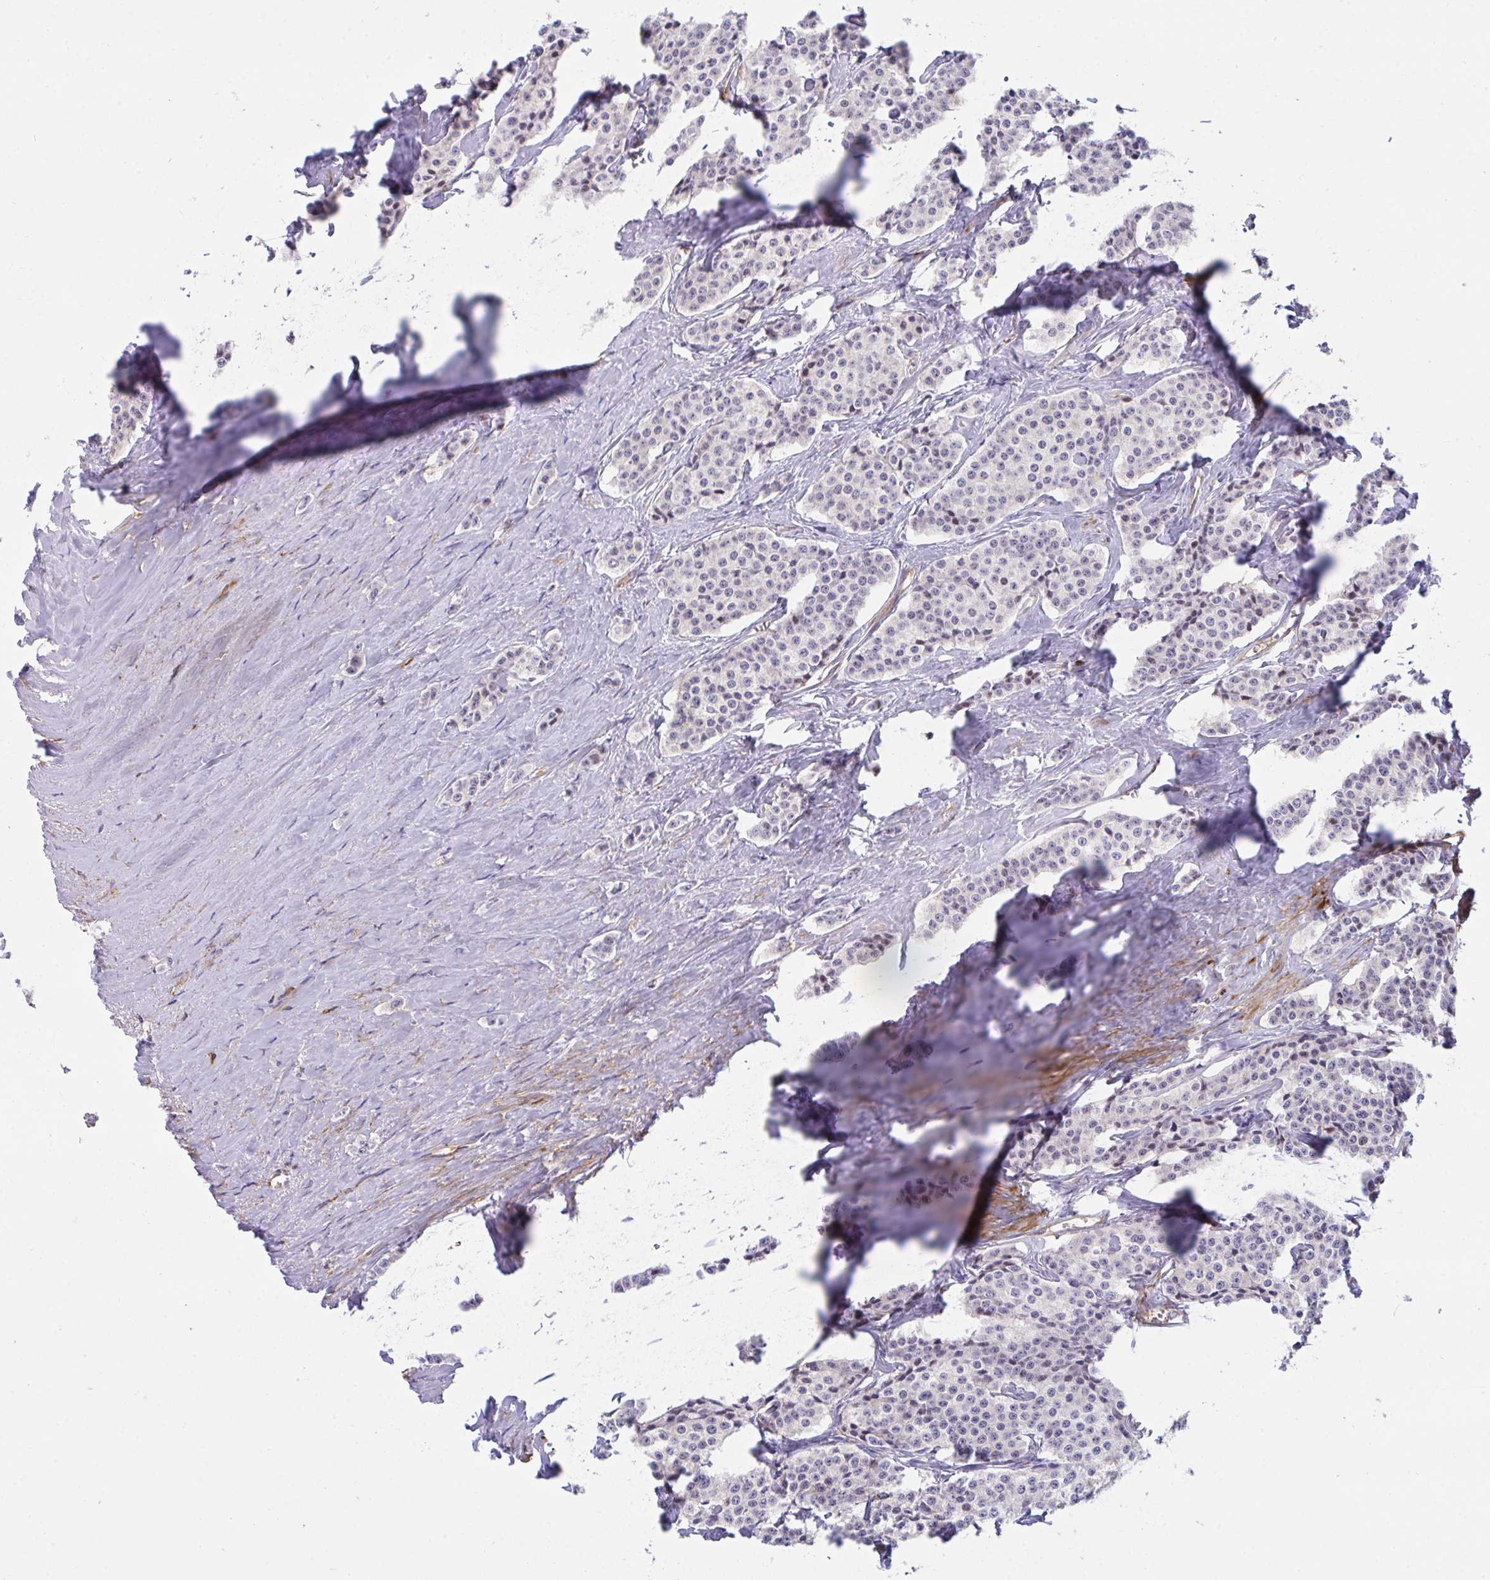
{"staining": {"intensity": "negative", "quantity": "none", "location": "none"}, "tissue": "carcinoid", "cell_type": "Tumor cells", "image_type": "cancer", "snomed": [{"axis": "morphology", "description": "Carcinoid, malignant, NOS"}, {"axis": "topography", "description": "Small intestine"}], "caption": "Tumor cells are negative for protein expression in human carcinoid.", "gene": "PPIH", "patient": {"sex": "female", "age": 64}}